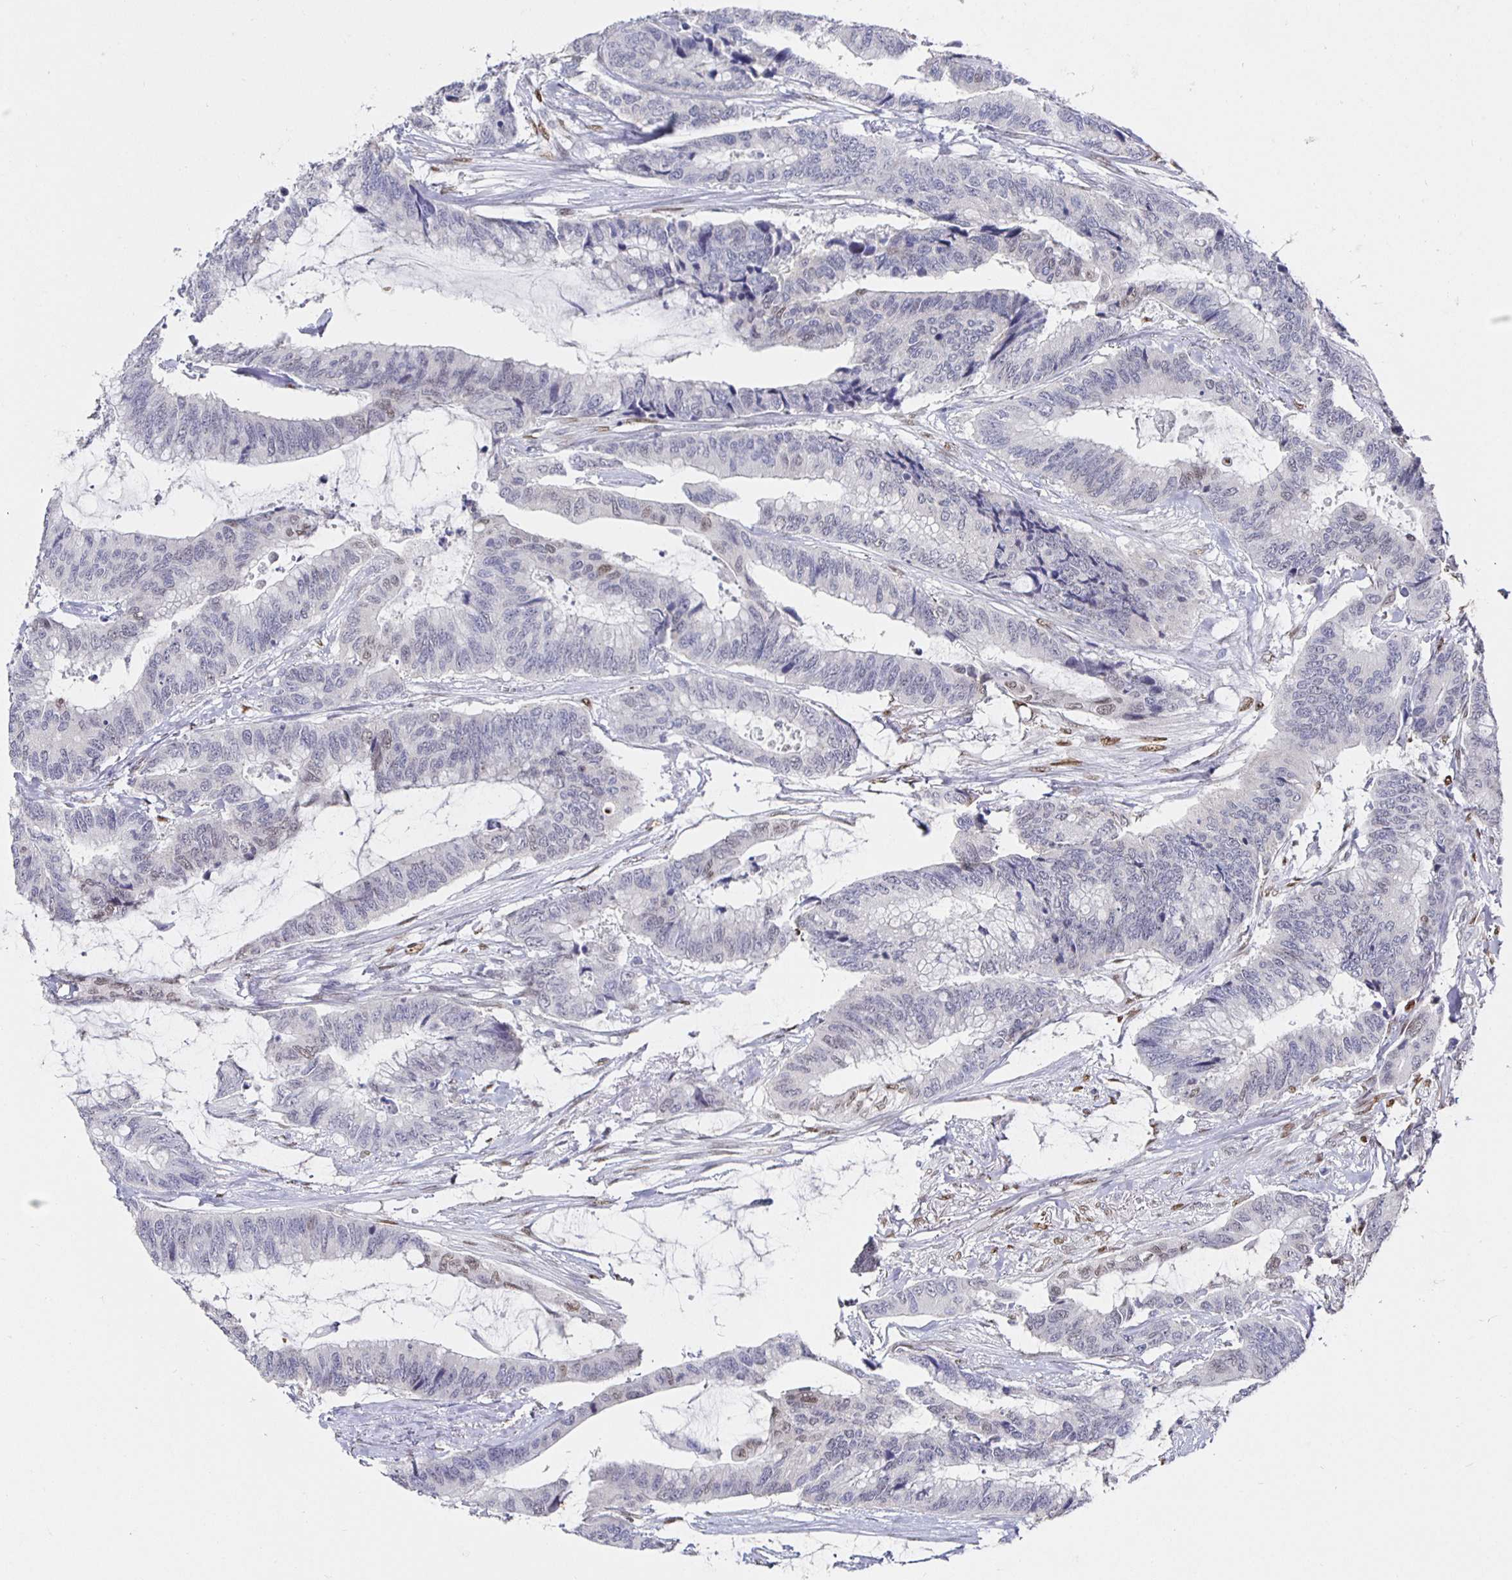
{"staining": {"intensity": "weak", "quantity": "<25%", "location": "nuclear"}, "tissue": "colorectal cancer", "cell_type": "Tumor cells", "image_type": "cancer", "snomed": [{"axis": "morphology", "description": "Adenocarcinoma, NOS"}, {"axis": "topography", "description": "Rectum"}], "caption": "High power microscopy histopathology image of an IHC micrograph of colorectal adenocarcinoma, revealing no significant staining in tumor cells.", "gene": "RUNX2", "patient": {"sex": "female", "age": 59}}